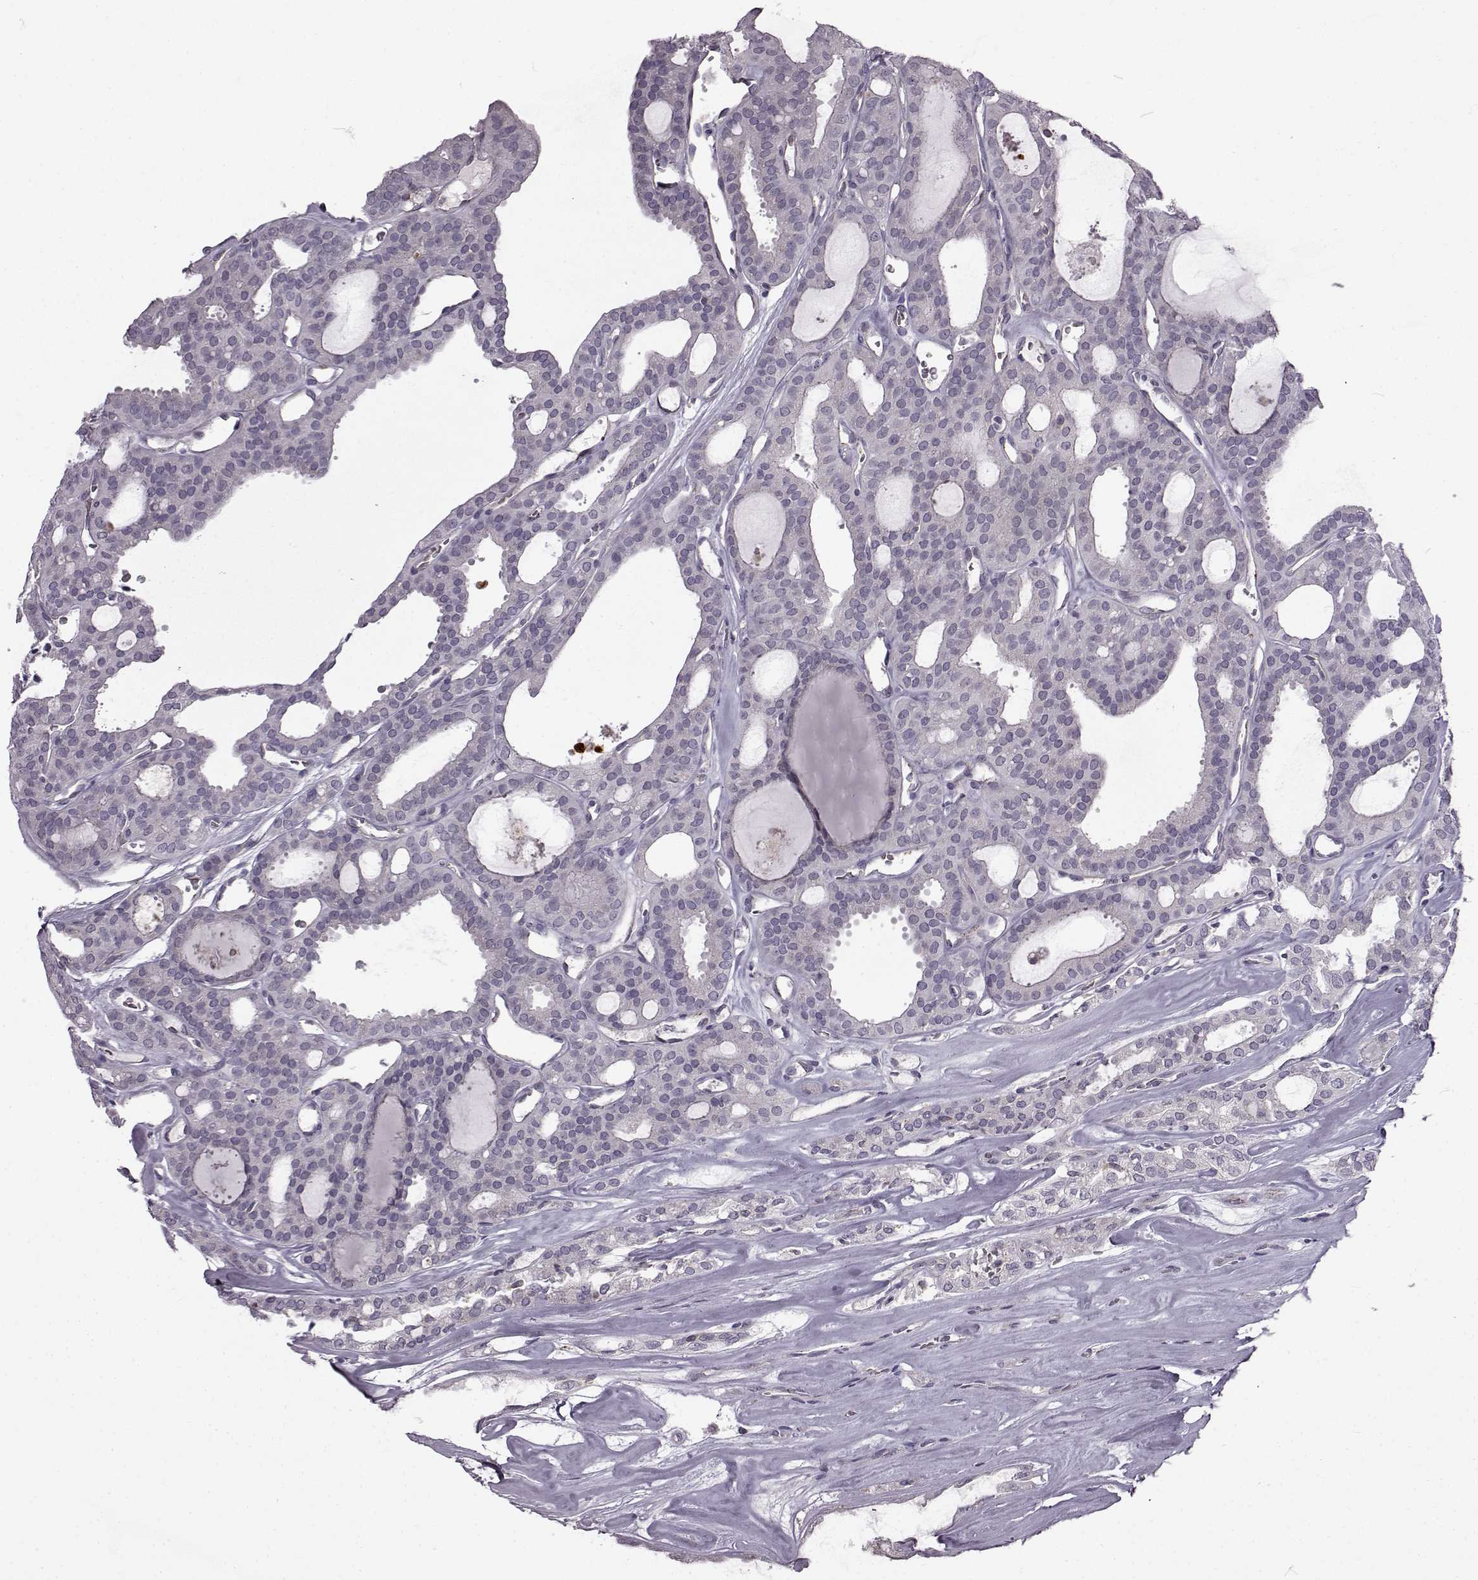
{"staining": {"intensity": "negative", "quantity": "none", "location": "none"}, "tissue": "thyroid cancer", "cell_type": "Tumor cells", "image_type": "cancer", "snomed": [{"axis": "morphology", "description": "Follicular adenoma carcinoma, NOS"}, {"axis": "topography", "description": "Thyroid gland"}], "caption": "An immunohistochemistry image of follicular adenoma carcinoma (thyroid) is shown. There is no staining in tumor cells of follicular adenoma carcinoma (thyroid). The staining is performed using DAB (3,3'-diaminobenzidine) brown chromogen with nuclei counter-stained in using hematoxylin.", "gene": "B3GNT6", "patient": {"sex": "male", "age": 75}}